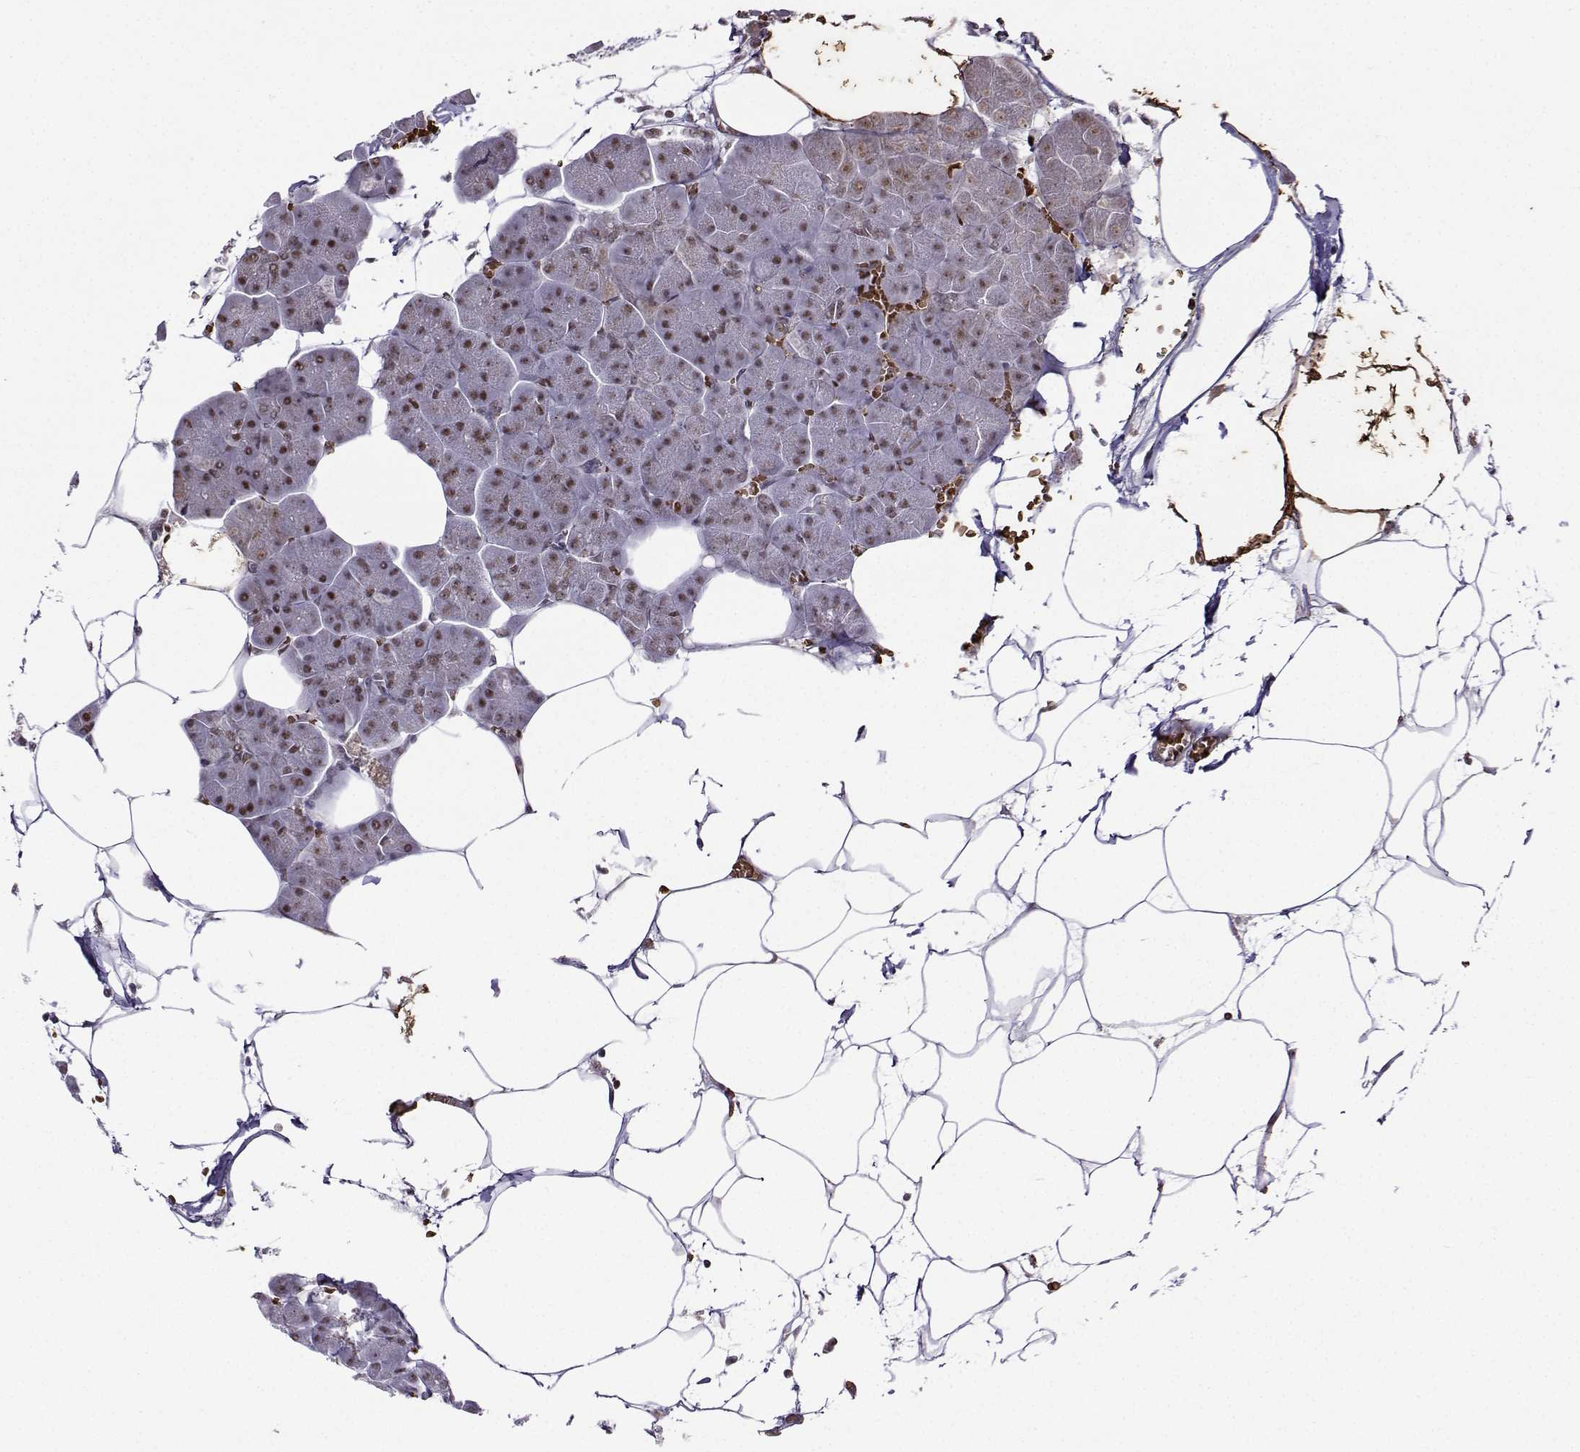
{"staining": {"intensity": "moderate", "quantity": "25%-75%", "location": "nuclear"}, "tissue": "pancreas", "cell_type": "Exocrine glandular cells", "image_type": "normal", "snomed": [{"axis": "morphology", "description": "Normal tissue, NOS"}, {"axis": "topography", "description": "Adipose tissue"}, {"axis": "topography", "description": "Pancreas"}, {"axis": "topography", "description": "Peripheral nerve tissue"}], "caption": "A brown stain shows moderate nuclear positivity of a protein in exocrine glandular cells of normal human pancreas. The staining is performed using DAB (3,3'-diaminobenzidine) brown chromogen to label protein expression. The nuclei are counter-stained blue using hematoxylin.", "gene": "CCNK", "patient": {"sex": "female", "age": 58}}